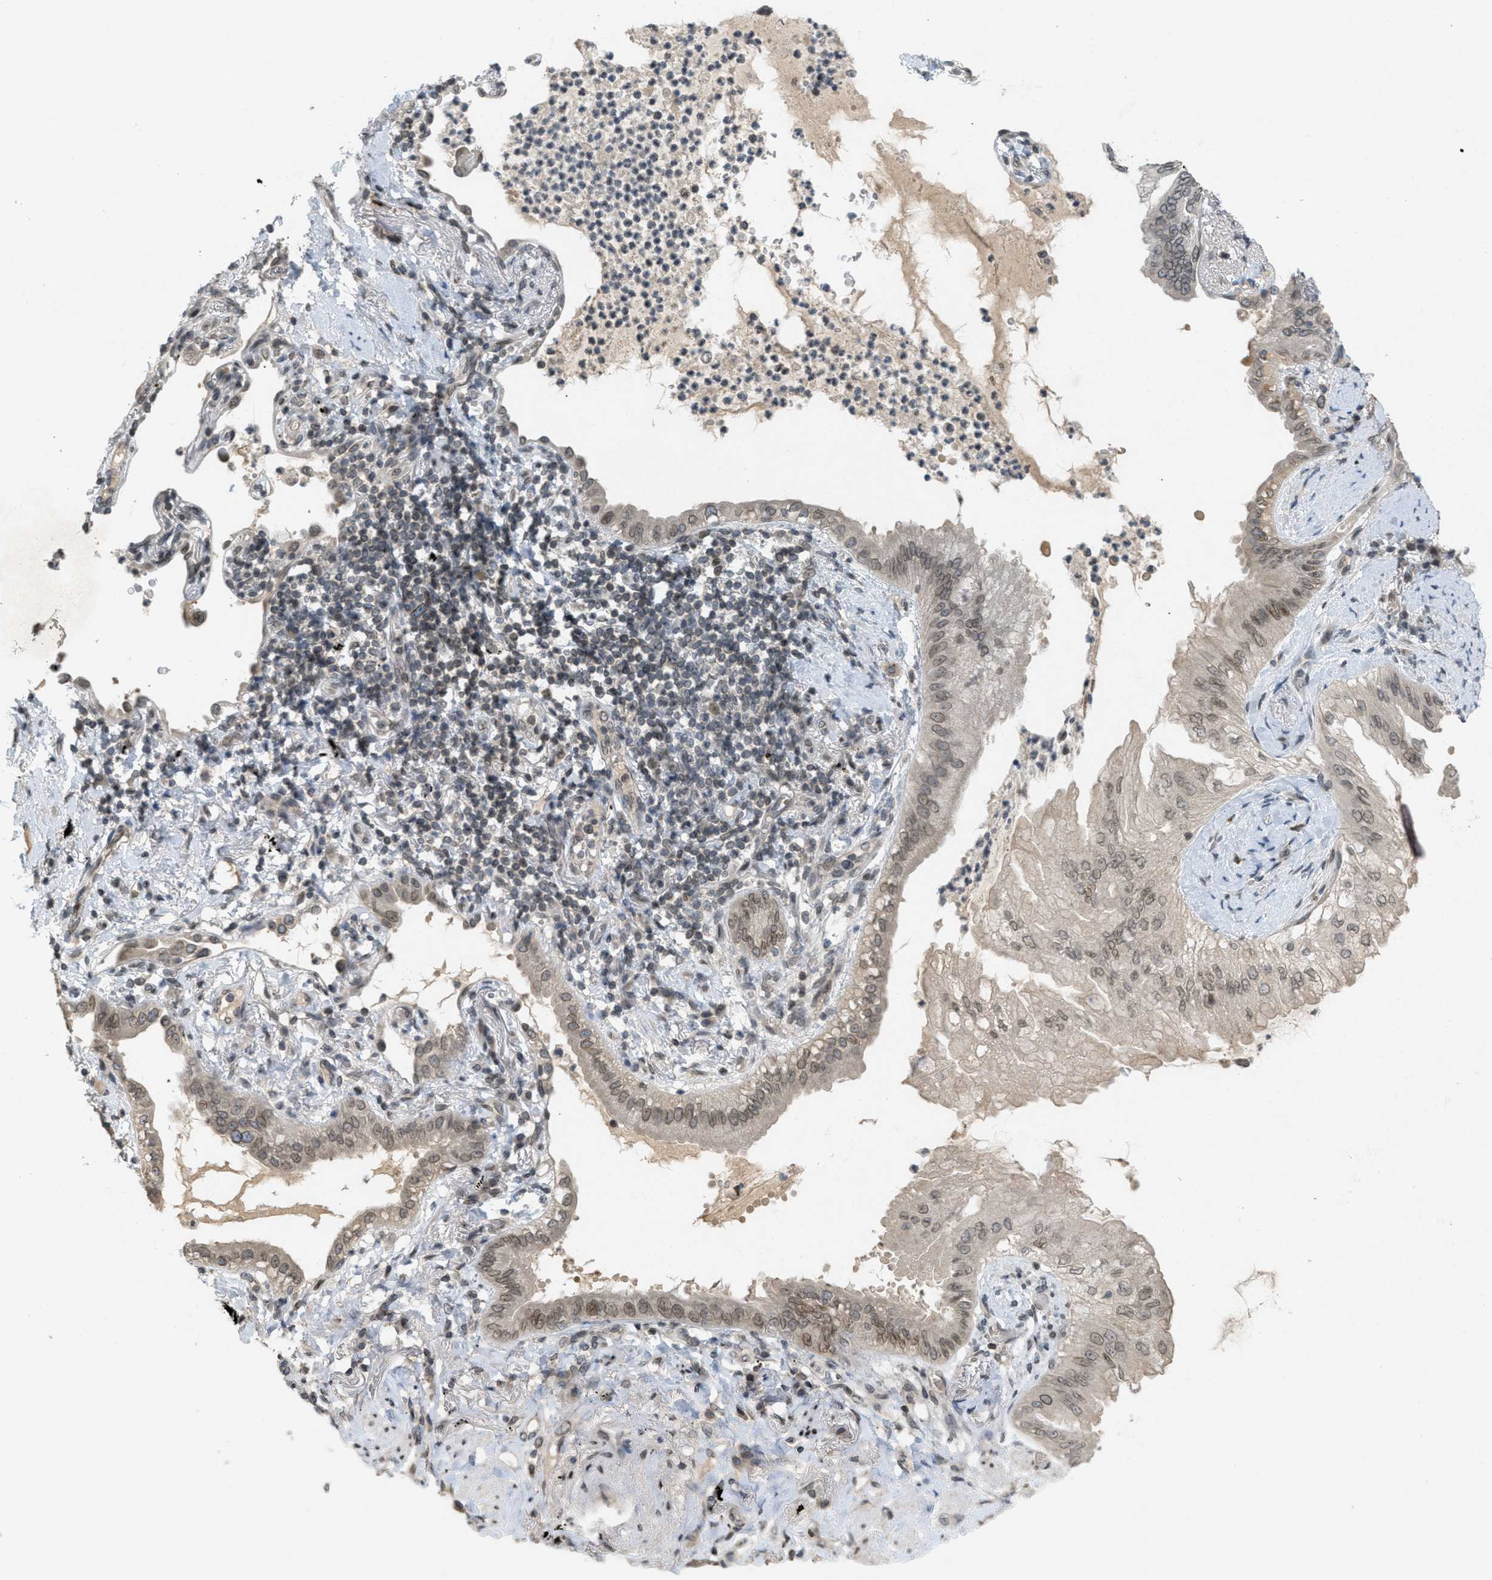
{"staining": {"intensity": "moderate", "quantity": ">75%", "location": "nuclear"}, "tissue": "lung cancer", "cell_type": "Tumor cells", "image_type": "cancer", "snomed": [{"axis": "morphology", "description": "Normal tissue, NOS"}, {"axis": "morphology", "description": "Adenocarcinoma, NOS"}, {"axis": "topography", "description": "Bronchus"}, {"axis": "topography", "description": "Lung"}], "caption": "This micrograph displays lung adenocarcinoma stained with IHC to label a protein in brown. The nuclear of tumor cells show moderate positivity for the protein. Nuclei are counter-stained blue.", "gene": "ABHD6", "patient": {"sex": "female", "age": 70}}